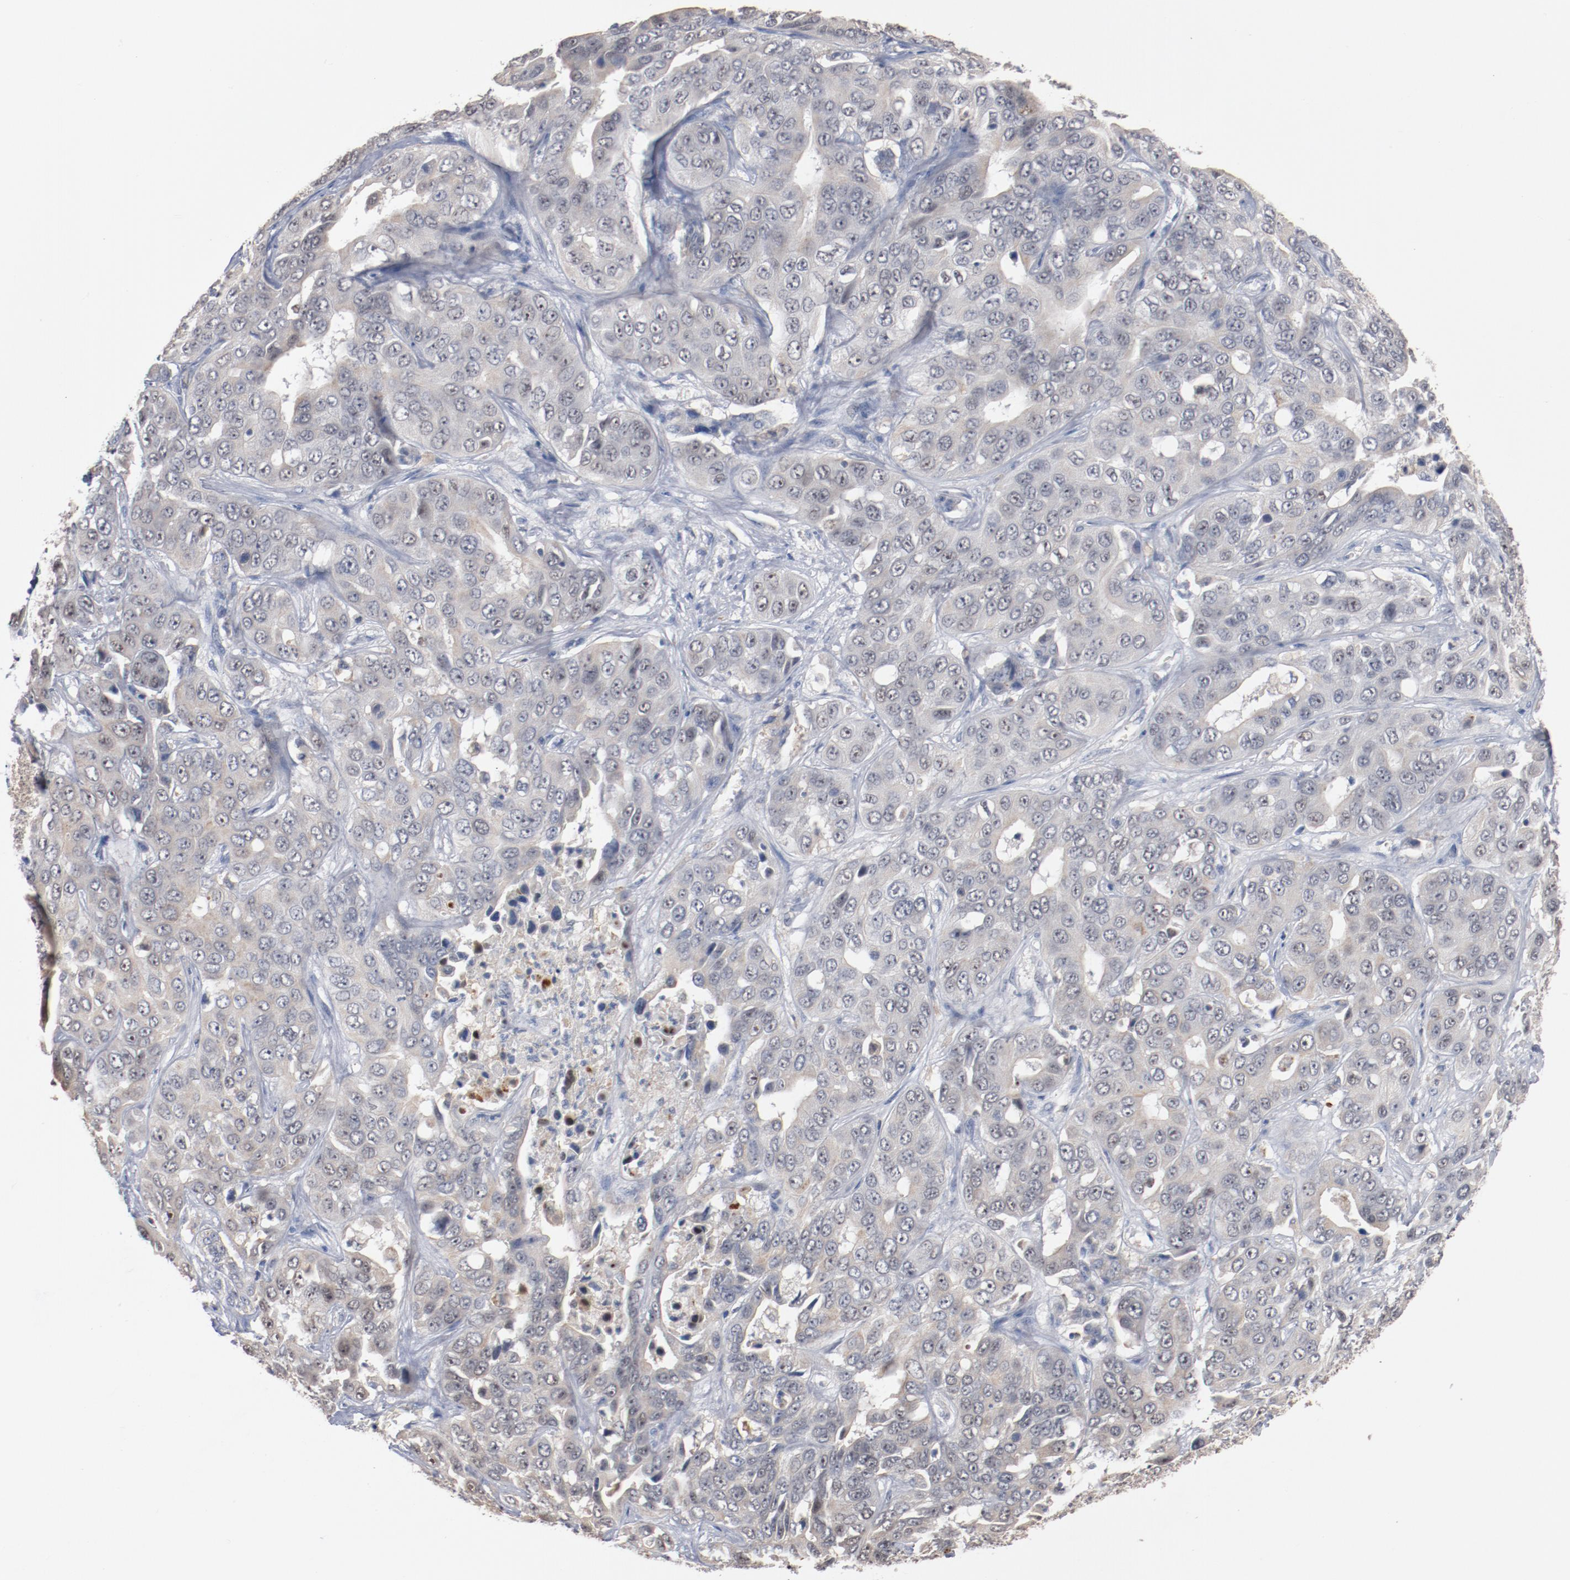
{"staining": {"intensity": "negative", "quantity": "none", "location": "none"}, "tissue": "liver cancer", "cell_type": "Tumor cells", "image_type": "cancer", "snomed": [{"axis": "morphology", "description": "Cholangiocarcinoma"}, {"axis": "topography", "description": "Liver"}], "caption": "This micrograph is of liver cholangiocarcinoma stained with immunohistochemistry to label a protein in brown with the nuclei are counter-stained blue. There is no expression in tumor cells.", "gene": "ERICH1", "patient": {"sex": "female", "age": 52}}